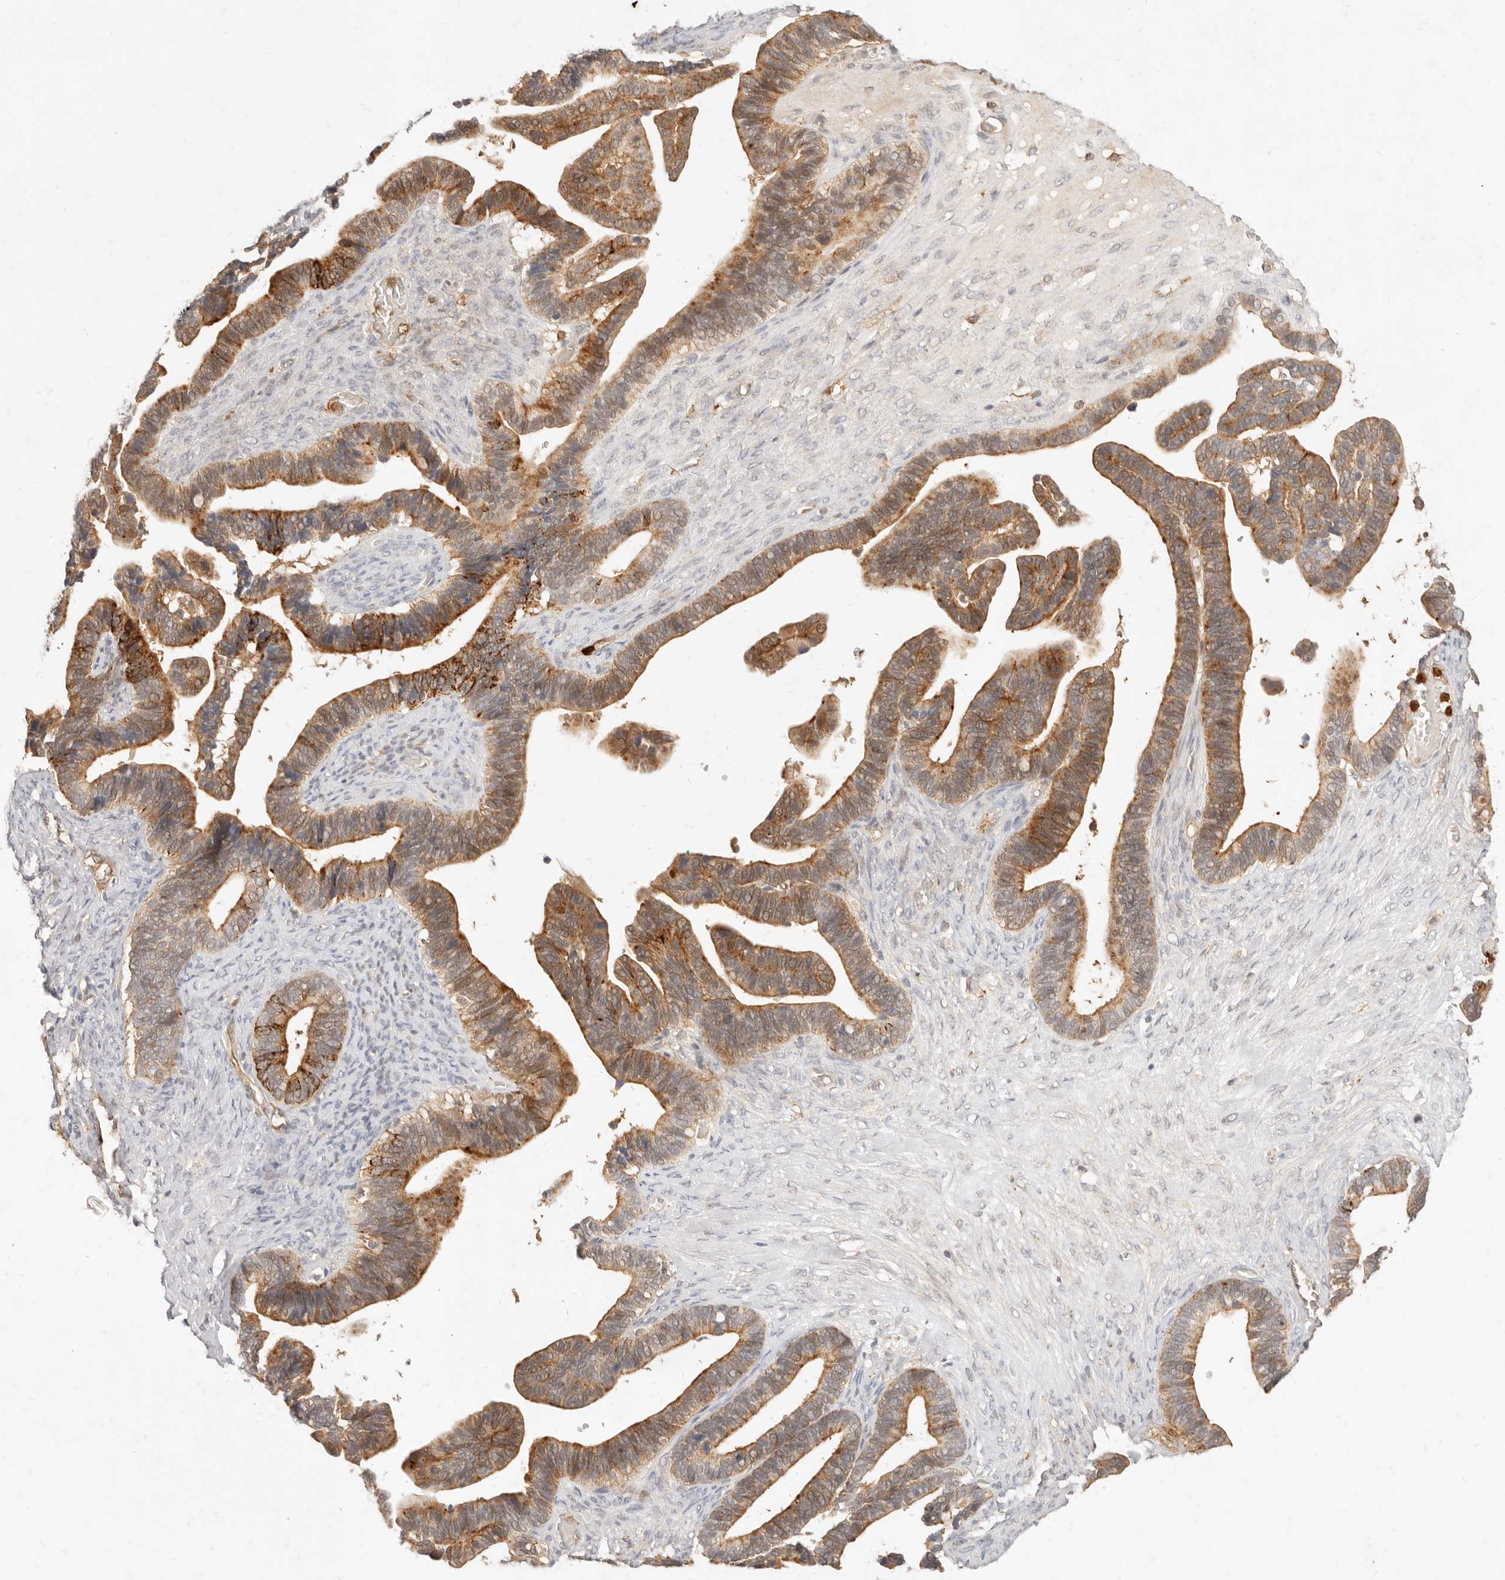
{"staining": {"intensity": "moderate", "quantity": ">75%", "location": "cytoplasmic/membranous"}, "tissue": "ovarian cancer", "cell_type": "Tumor cells", "image_type": "cancer", "snomed": [{"axis": "morphology", "description": "Cystadenocarcinoma, serous, NOS"}, {"axis": "topography", "description": "Ovary"}], "caption": "Protein expression analysis of ovarian cancer (serous cystadenocarcinoma) demonstrates moderate cytoplasmic/membranous staining in approximately >75% of tumor cells. (DAB IHC, brown staining for protein, blue staining for nuclei).", "gene": "TMTC2", "patient": {"sex": "female", "age": 56}}